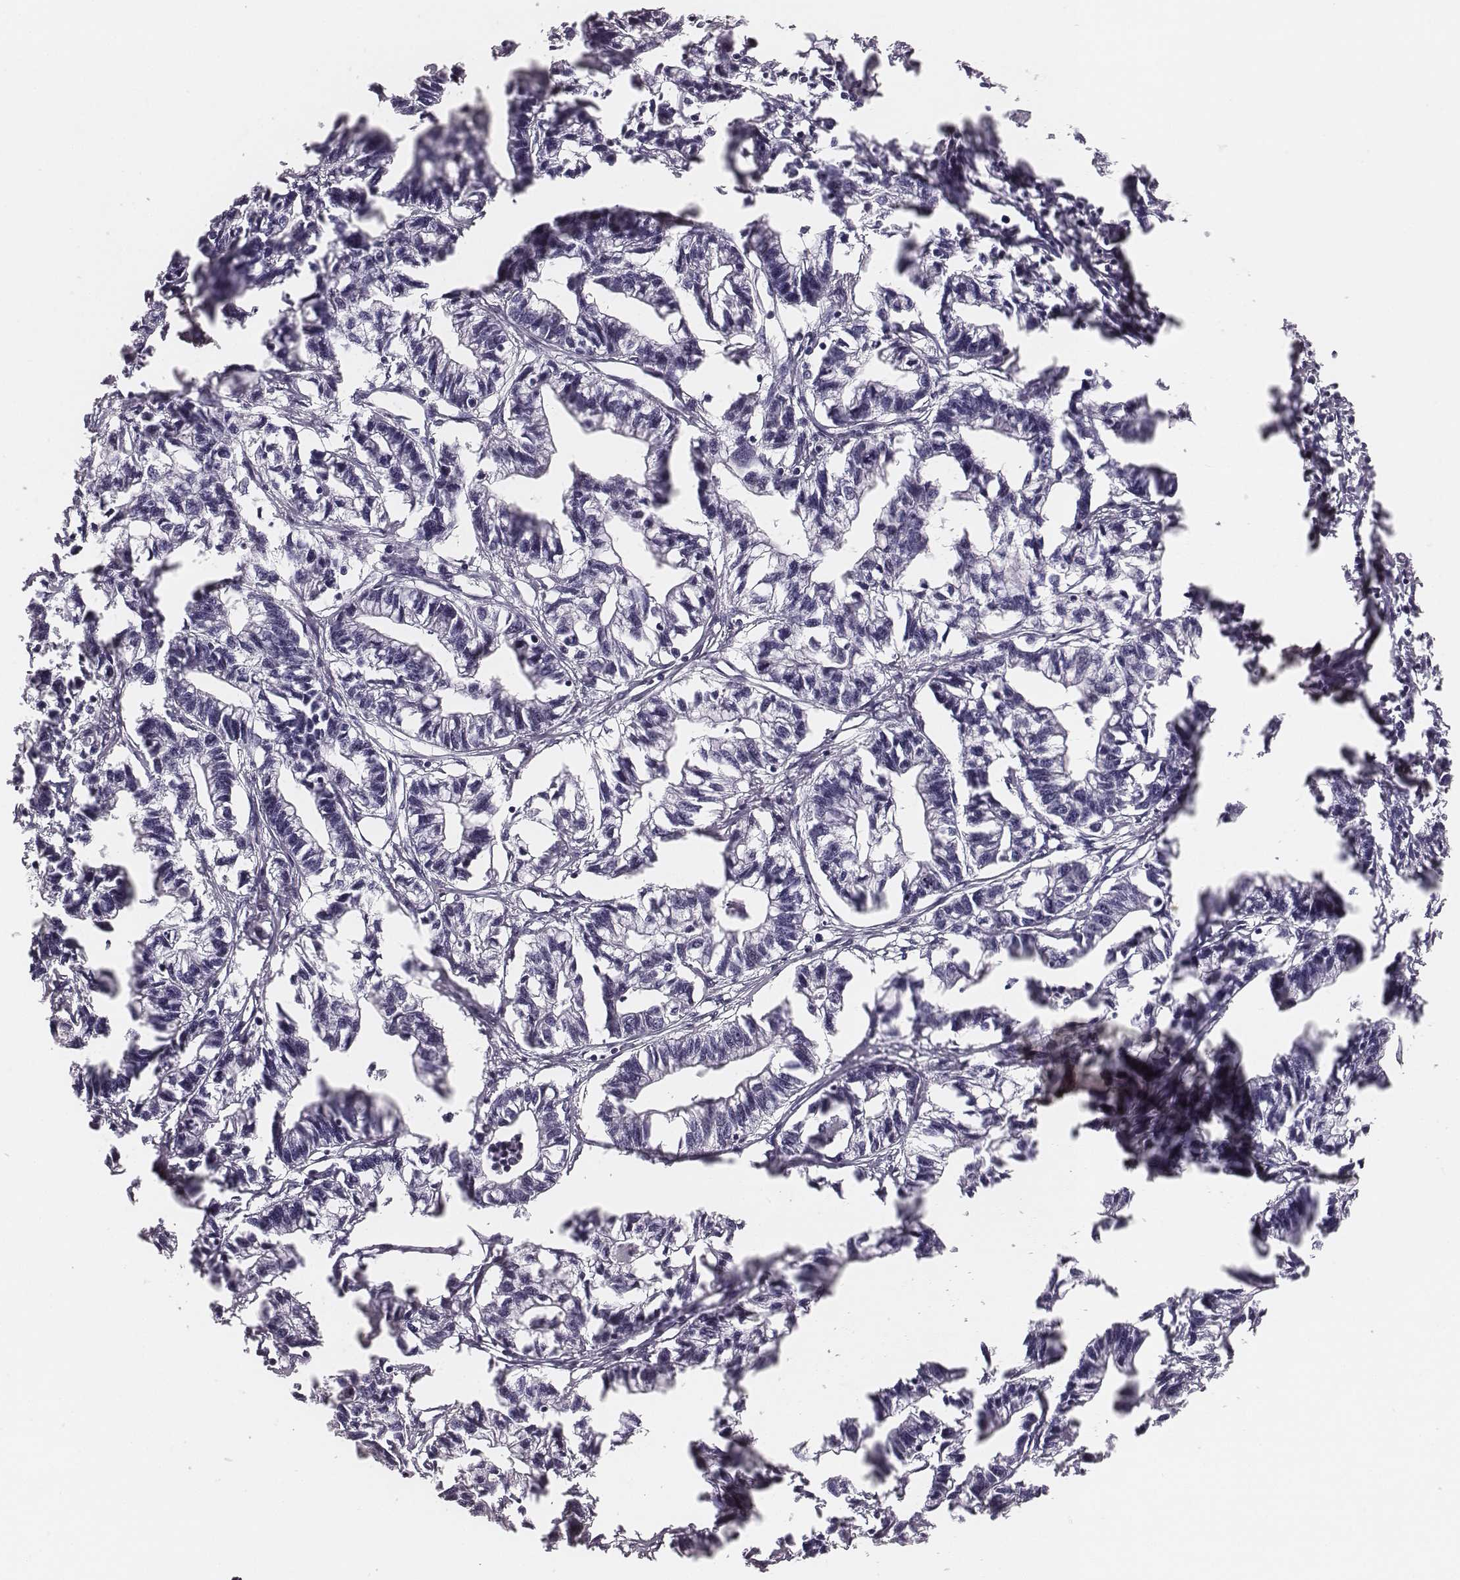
{"staining": {"intensity": "negative", "quantity": "none", "location": "none"}, "tissue": "stomach cancer", "cell_type": "Tumor cells", "image_type": "cancer", "snomed": [{"axis": "morphology", "description": "Adenocarcinoma, NOS"}, {"axis": "topography", "description": "Stomach"}], "caption": "The photomicrograph displays no significant staining in tumor cells of stomach cancer (adenocarcinoma).", "gene": "CSHL1", "patient": {"sex": "male", "age": 83}}